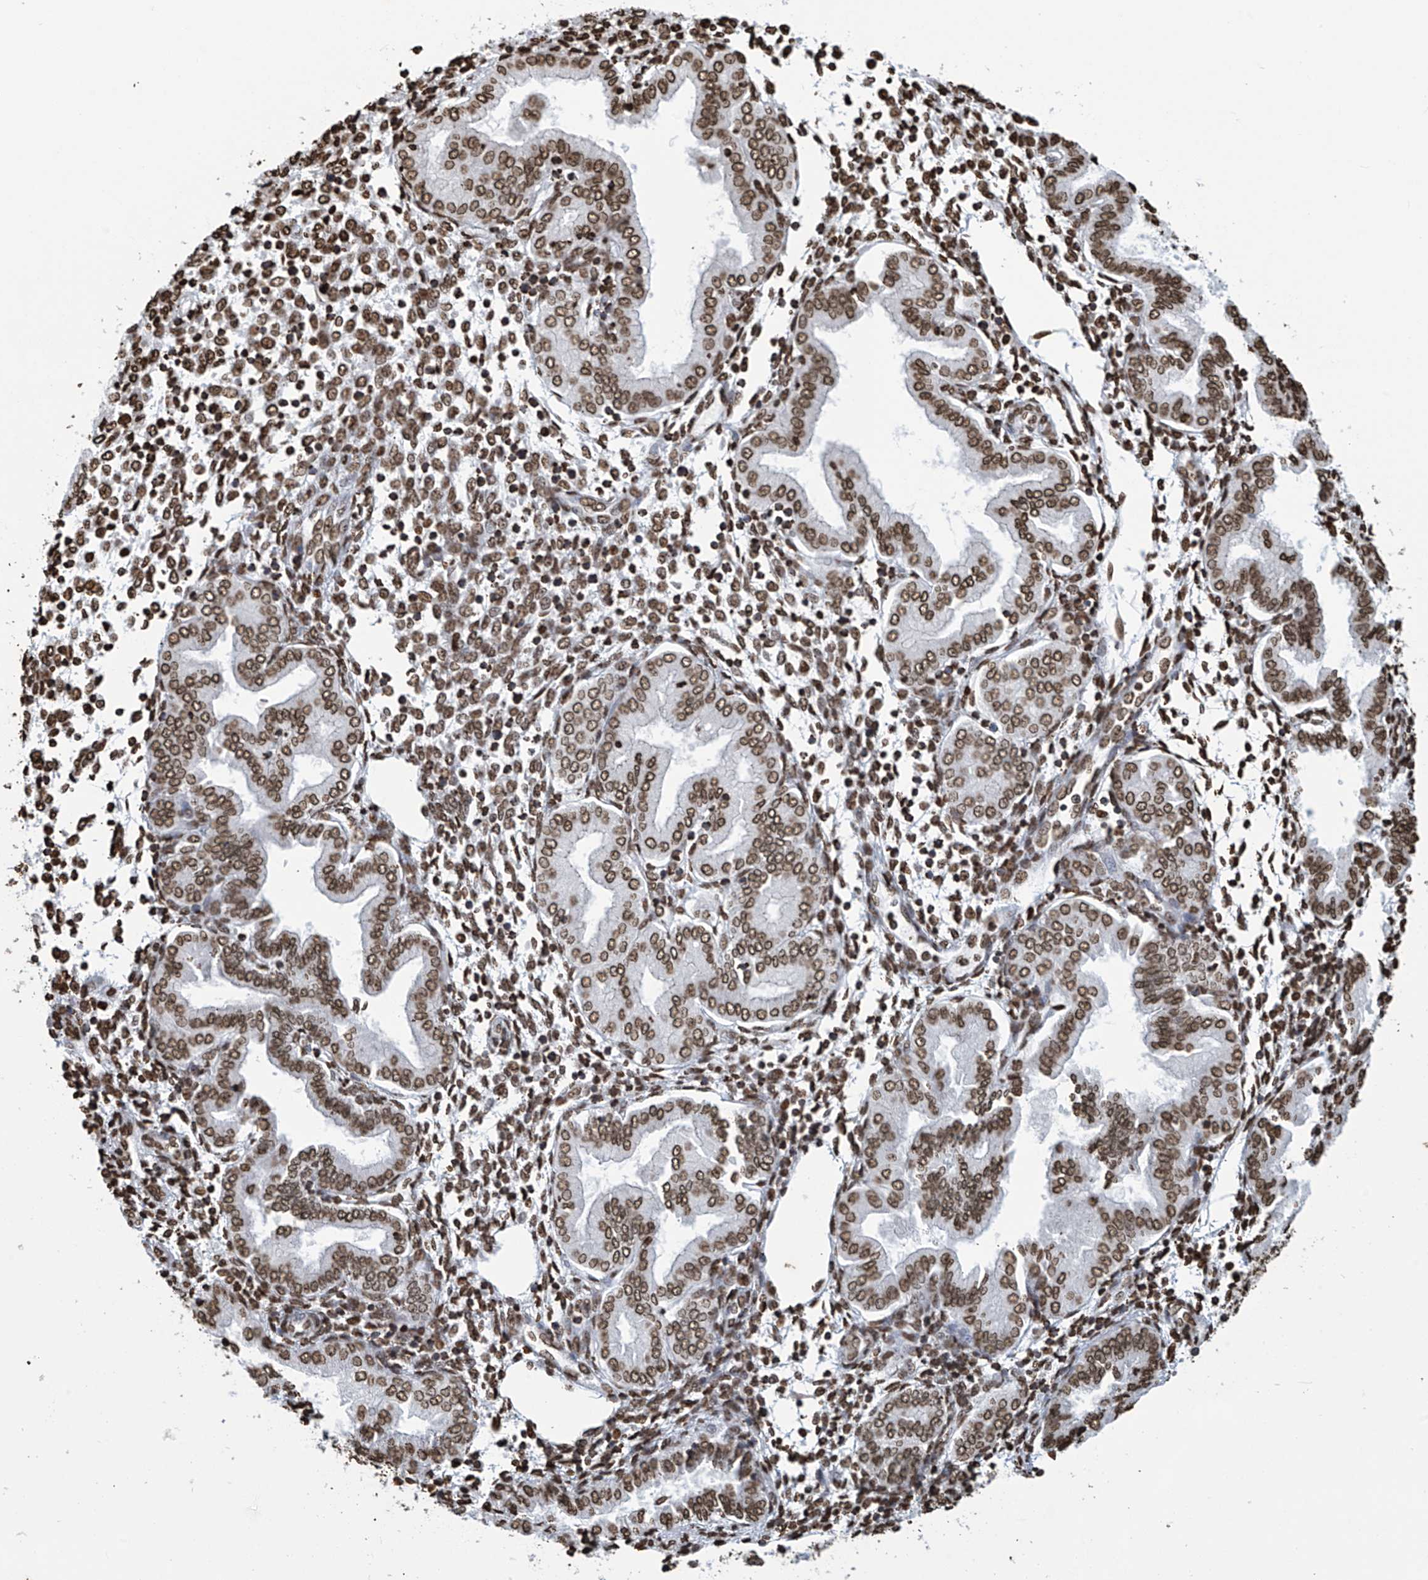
{"staining": {"intensity": "moderate", "quantity": ">75%", "location": "nuclear"}, "tissue": "endometrium", "cell_type": "Cells in endometrial stroma", "image_type": "normal", "snomed": [{"axis": "morphology", "description": "Normal tissue, NOS"}, {"axis": "topography", "description": "Endometrium"}], "caption": "An IHC photomicrograph of benign tissue is shown. Protein staining in brown labels moderate nuclear positivity in endometrium within cells in endometrial stroma.", "gene": "DPPA2", "patient": {"sex": "female", "age": 53}}